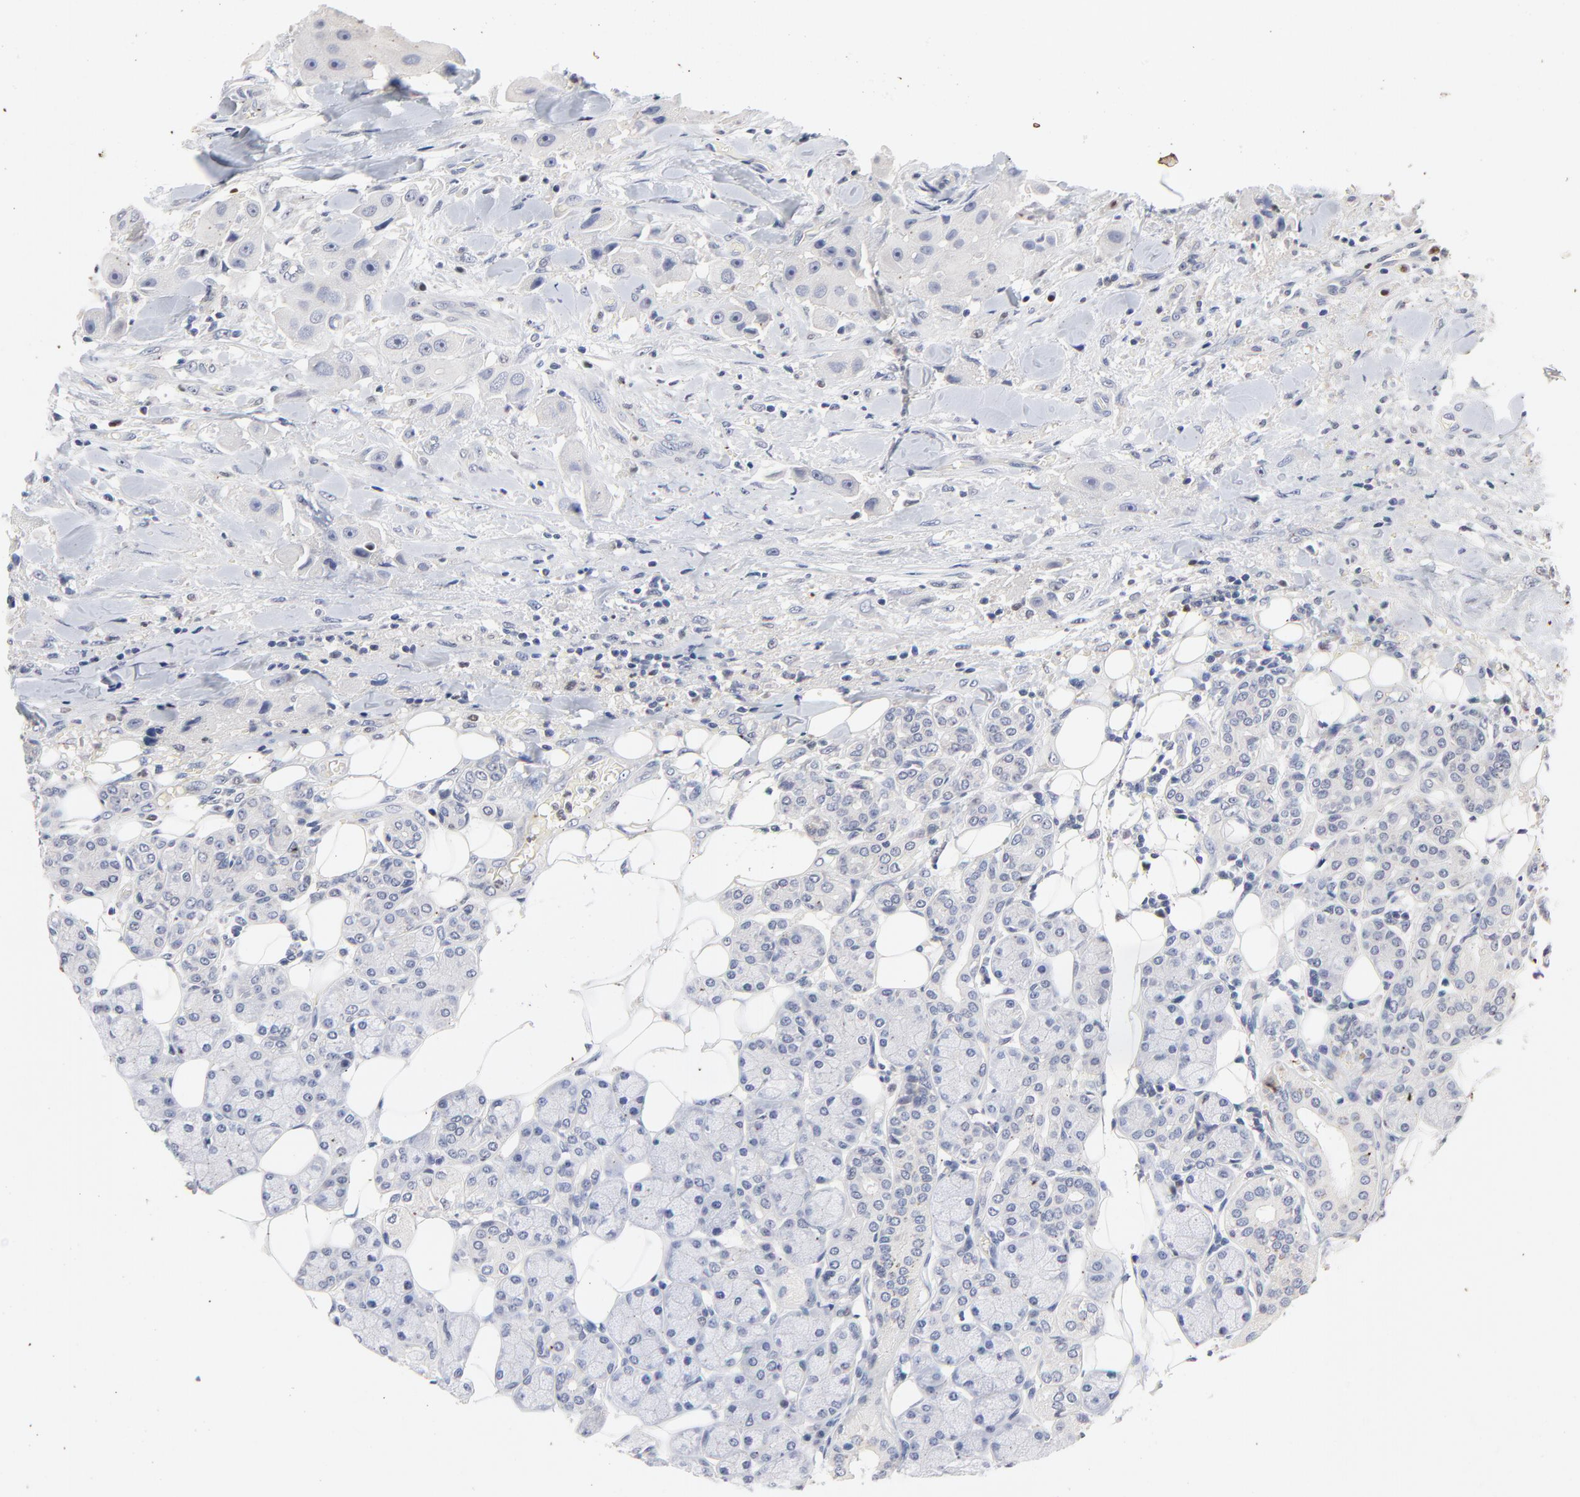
{"staining": {"intensity": "negative", "quantity": "none", "location": "none"}, "tissue": "head and neck cancer", "cell_type": "Tumor cells", "image_type": "cancer", "snomed": [{"axis": "morphology", "description": "Normal tissue, NOS"}, {"axis": "morphology", "description": "Adenocarcinoma, NOS"}, {"axis": "topography", "description": "Salivary gland"}, {"axis": "topography", "description": "Head-Neck"}], "caption": "The histopathology image exhibits no significant positivity in tumor cells of adenocarcinoma (head and neck).", "gene": "AADAC", "patient": {"sex": "male", "age": 80}}